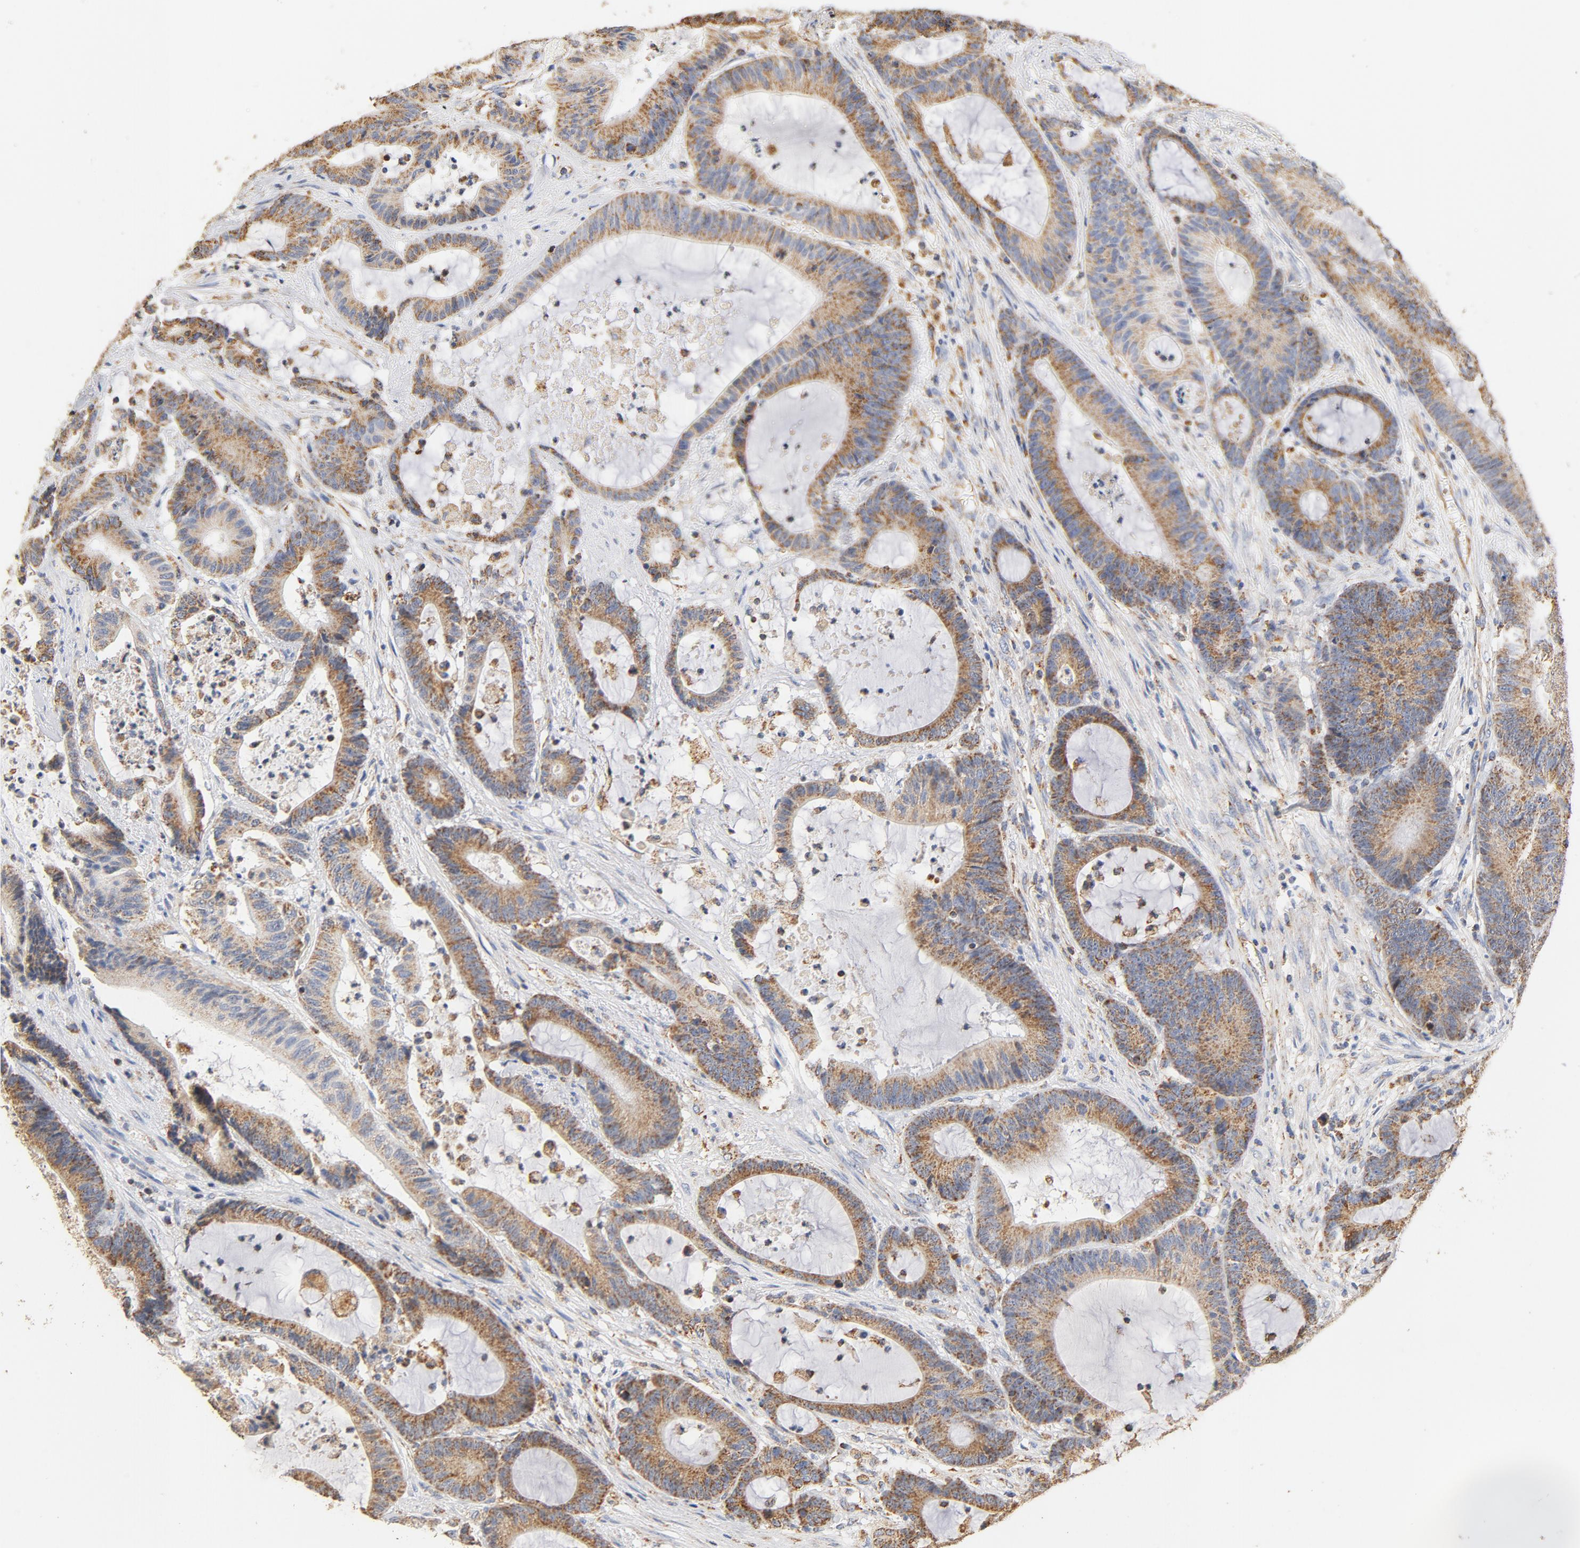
{"staining": {"intensity": "moderate", "quantity": ">75%", "location": "cytoplasmic/membranous"}, "tissue": "colorectal cancer", "cell_type": "Tumor cells", "image_type": "cancer", "snomed": [{"axis": "morphology", "description": "Adenocarcinoma, NOS"}, {"axis": "topography", "description": "Colon"}], "caption": "This is an image of immunohistochemistry staining of adenocarcinoma (colorectal), which shows moderate positivity in the cytoplasmic/membranous of tumor cells.", "gene": "COX4I1", "patient": {"sex": "female", "age": 84}}